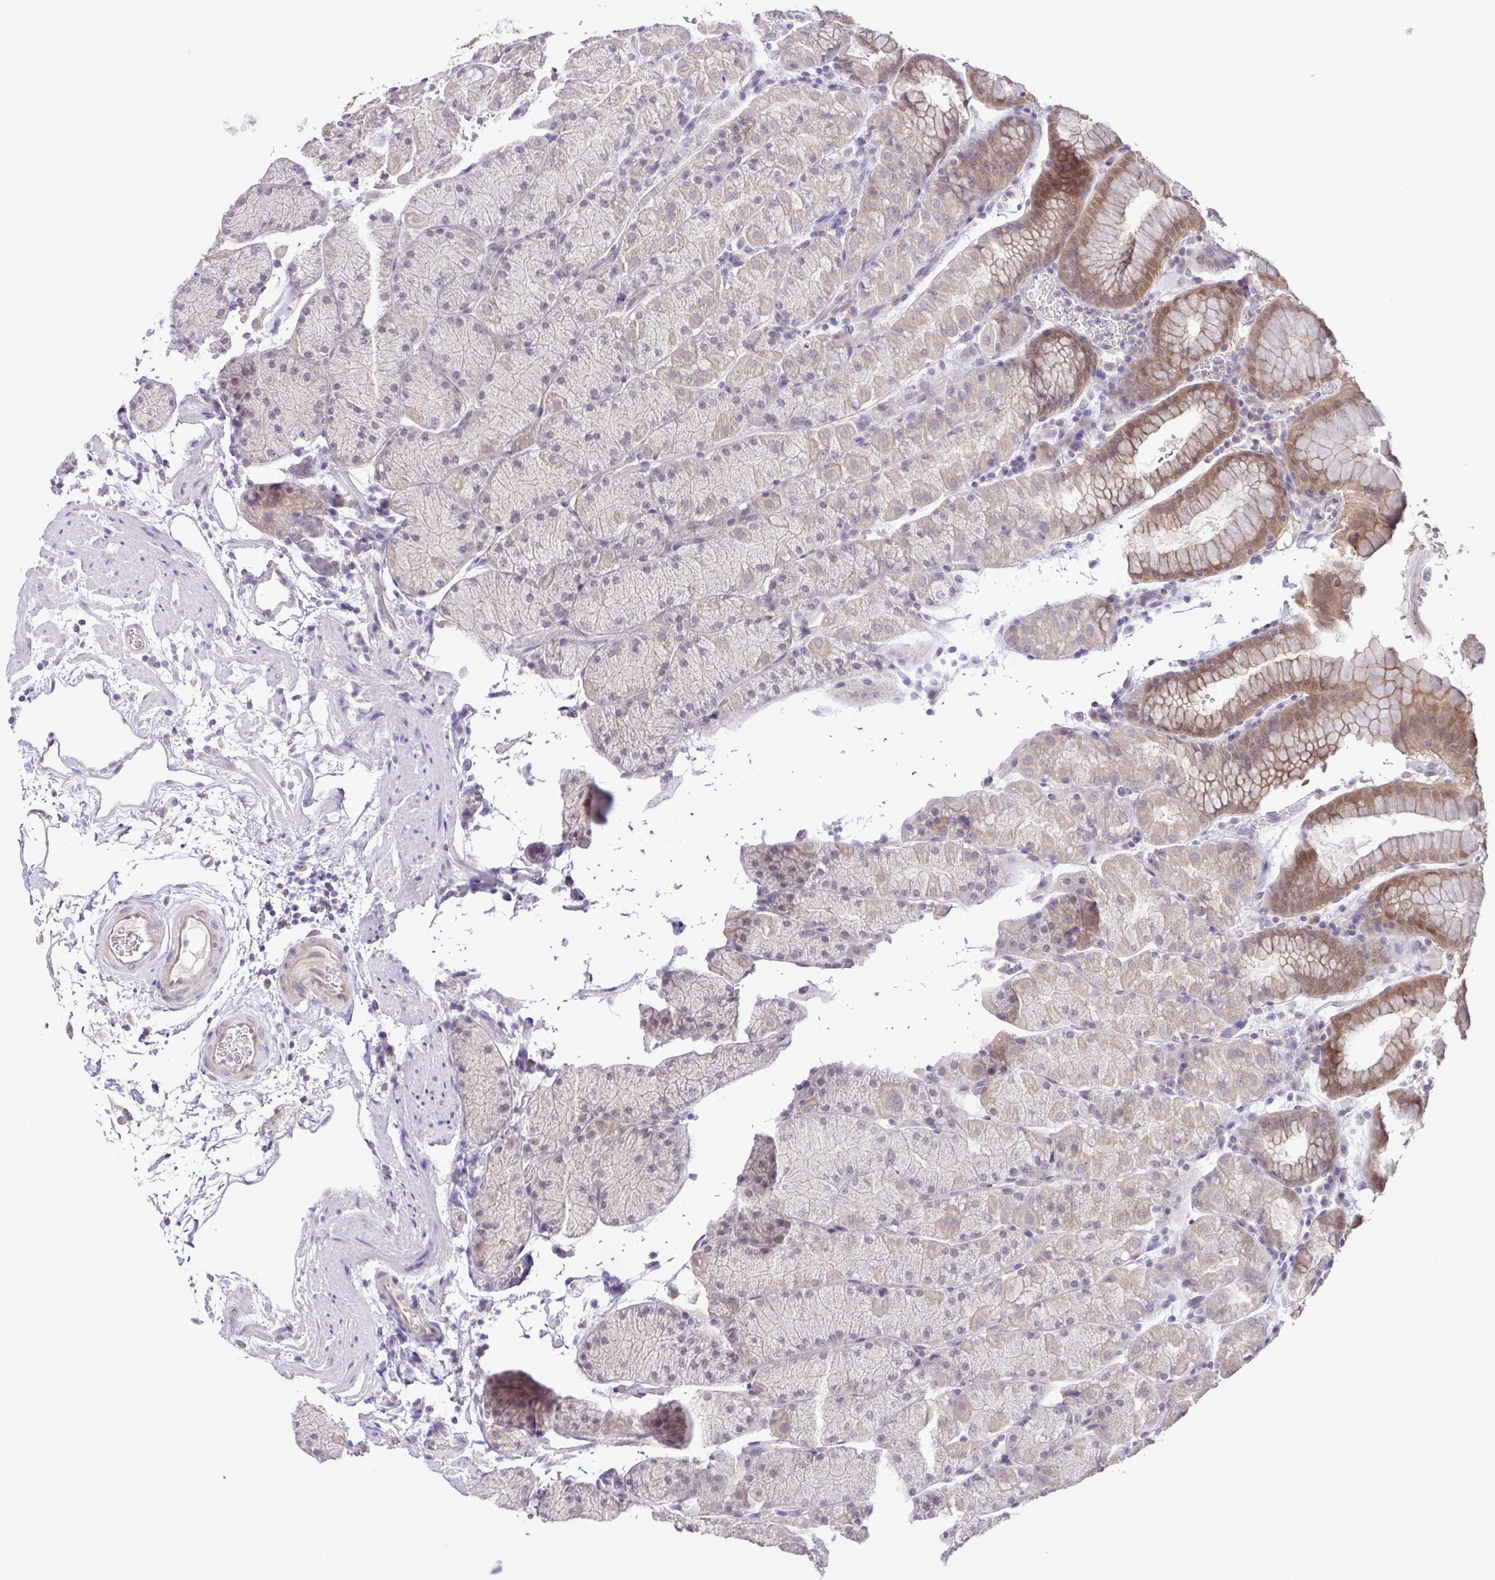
{"staining": {"intensity": "moderate", "quantity": "25%-75%", "location": "cytoplasmic/membranous,nuclear"}, "tissue": "stomach", "cell_type": "Glandular cells", "image_type": "normal", "snomed": [{"axis": "morphology", "description": "Normal tissue, NOS"}, {"axis": "topography", "description": "Stomach, upper"}, {"axis": "topography", "description": "Stomach"}], "caption": "IHC photomicrograph of normal human stomach stained for a protein (brown), which demonstrates medium levels of moderate cytoplasmic/membranous,nuclear positivity in approximately 25%-75% of glandular cells.", "gene": "IL1RN", "patient": {"sex": "male", "age": 76}}